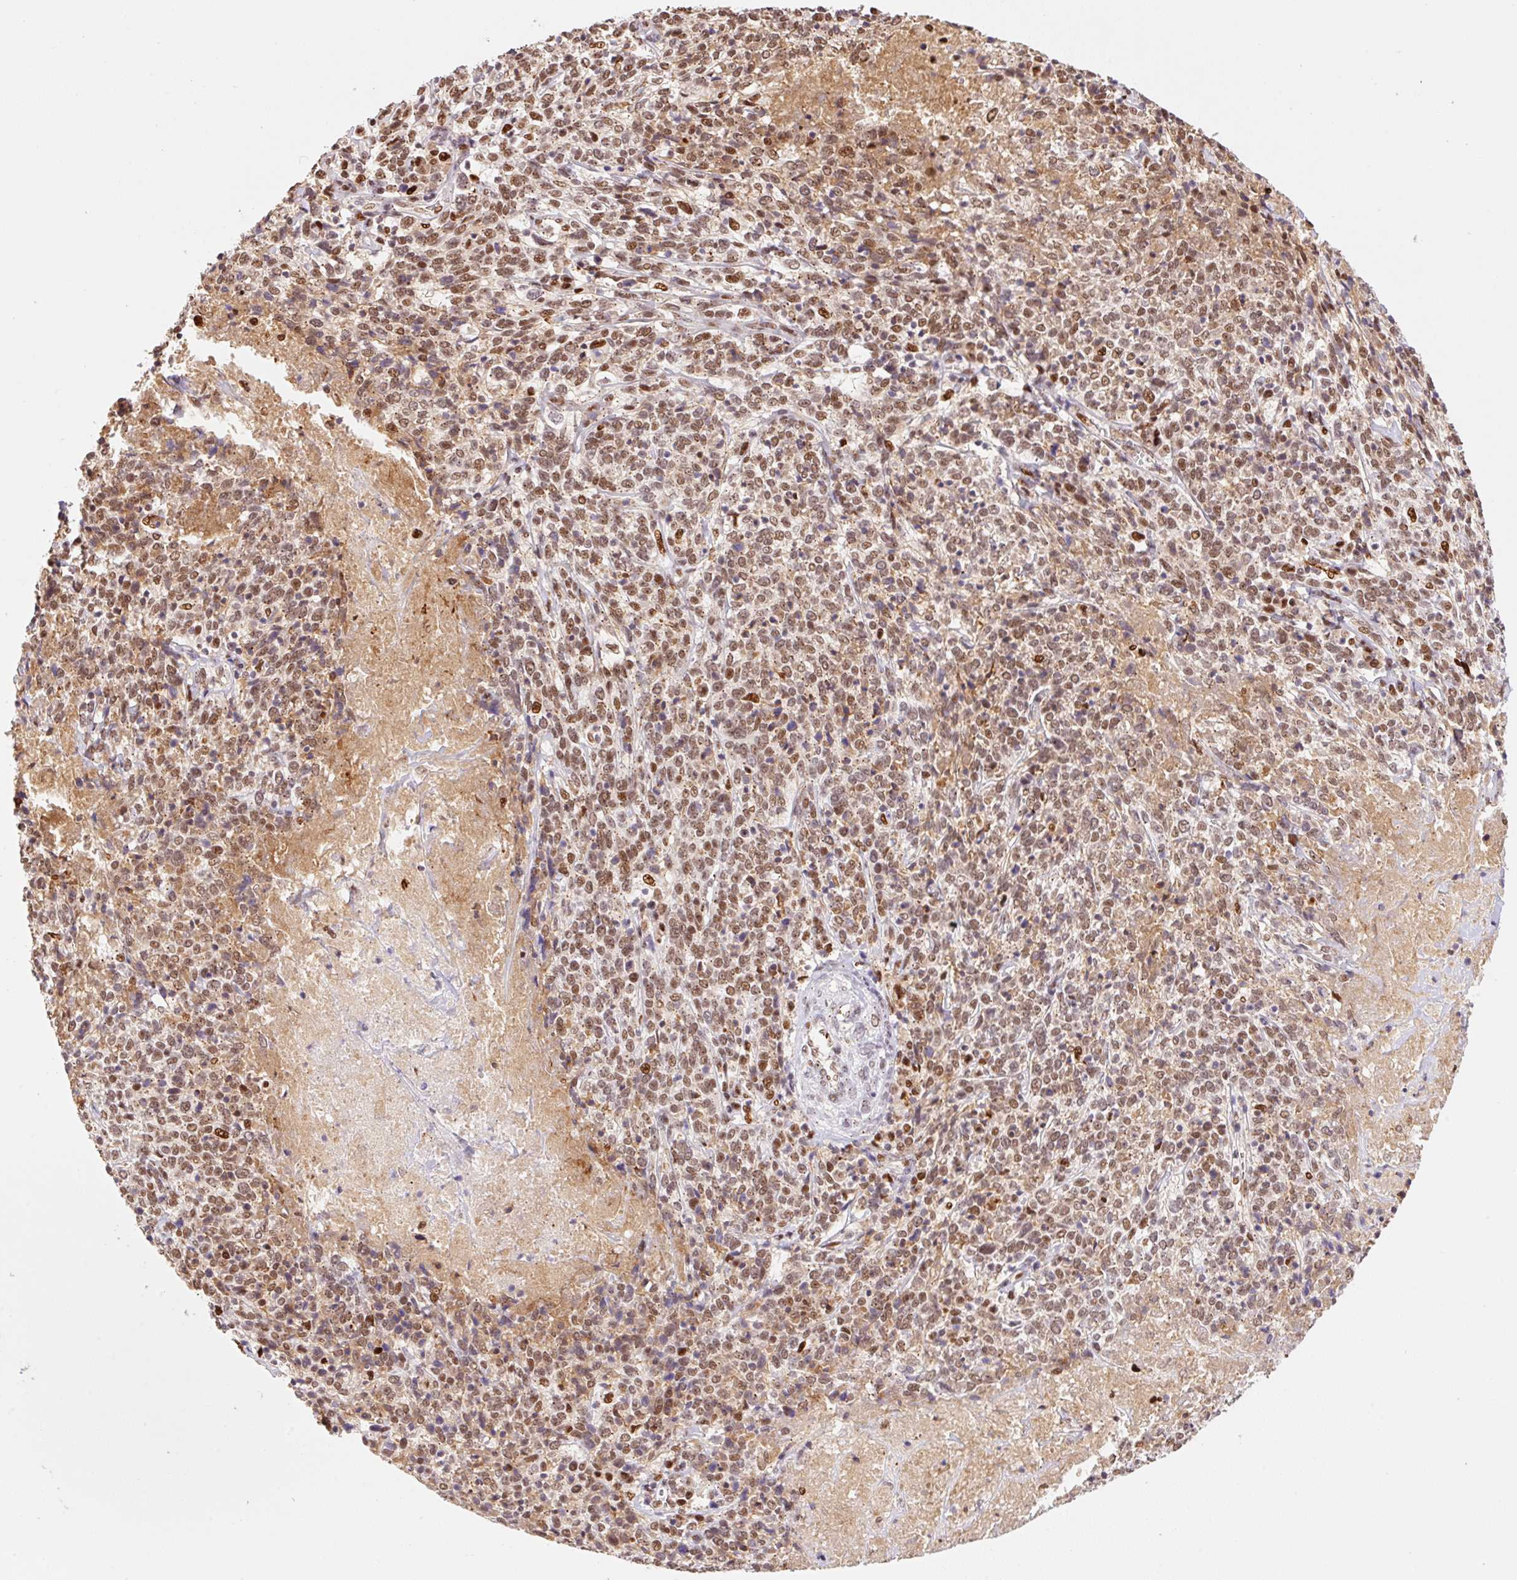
{"staining": {"intensity": "moderate", "quantity": ">75%", "location": "nuclear"}, "tissue": "cervical cancer", "cell_type": "Tumor cells", "image_type": "cancer", "snomed": [{"axis": "morphology", "description": "Squamous cell carcinoma, NOS"}, {"axis": "topography", "description": "Cervix"}], "caption": "DAB (3,3'-diaminobenzidine) immunohistochemical staining of cervical squamous cell carcinoma demonstrates moderate nuclear protein expression in about >75% of tumor cells.", "gene": "GPR139", "patient": {"sex": "female", "age": 46}}